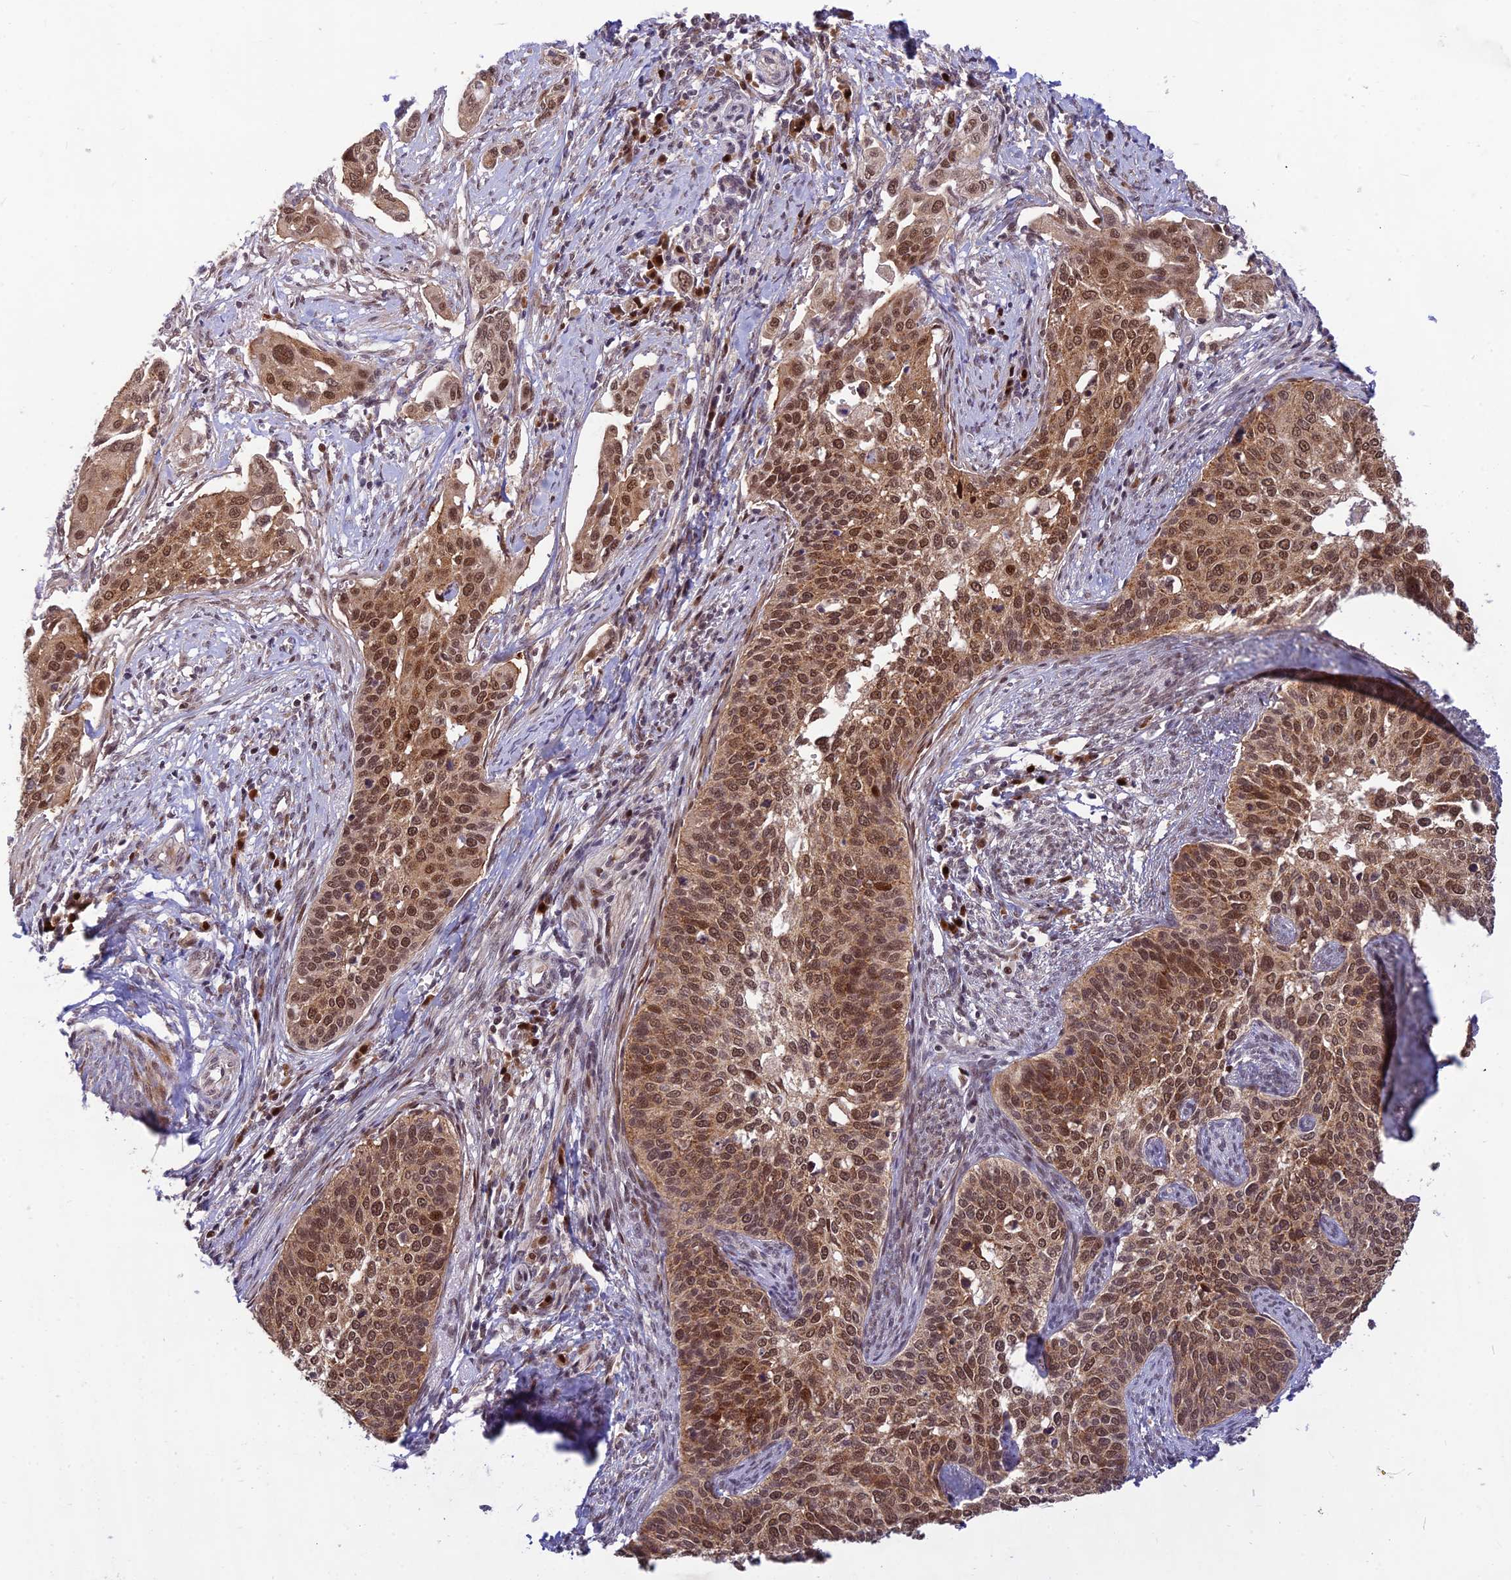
{"staining": {"intensity": "moderate", "quantity": ">75%", "location": "cytoplasmic/membranous,nuclear"}, "tissue": "cervical cancer", "cell_type": "Tumor cells", "image_type": "cancer", "snomed": [{"axis": "morphology", "description": "Squamous cell carcinoma, NOS"}, {"axis": "topography", "description": "Cervix"}], "caption": "Cervical cancer stained with immunohistochemistry (IHC) reveals moderate cytoplasmic/membranous and nuclear expression in approximately >75% of tumor cells.", "gene": "ASPDH", "patient": {"sex": "female", "age": 44}}